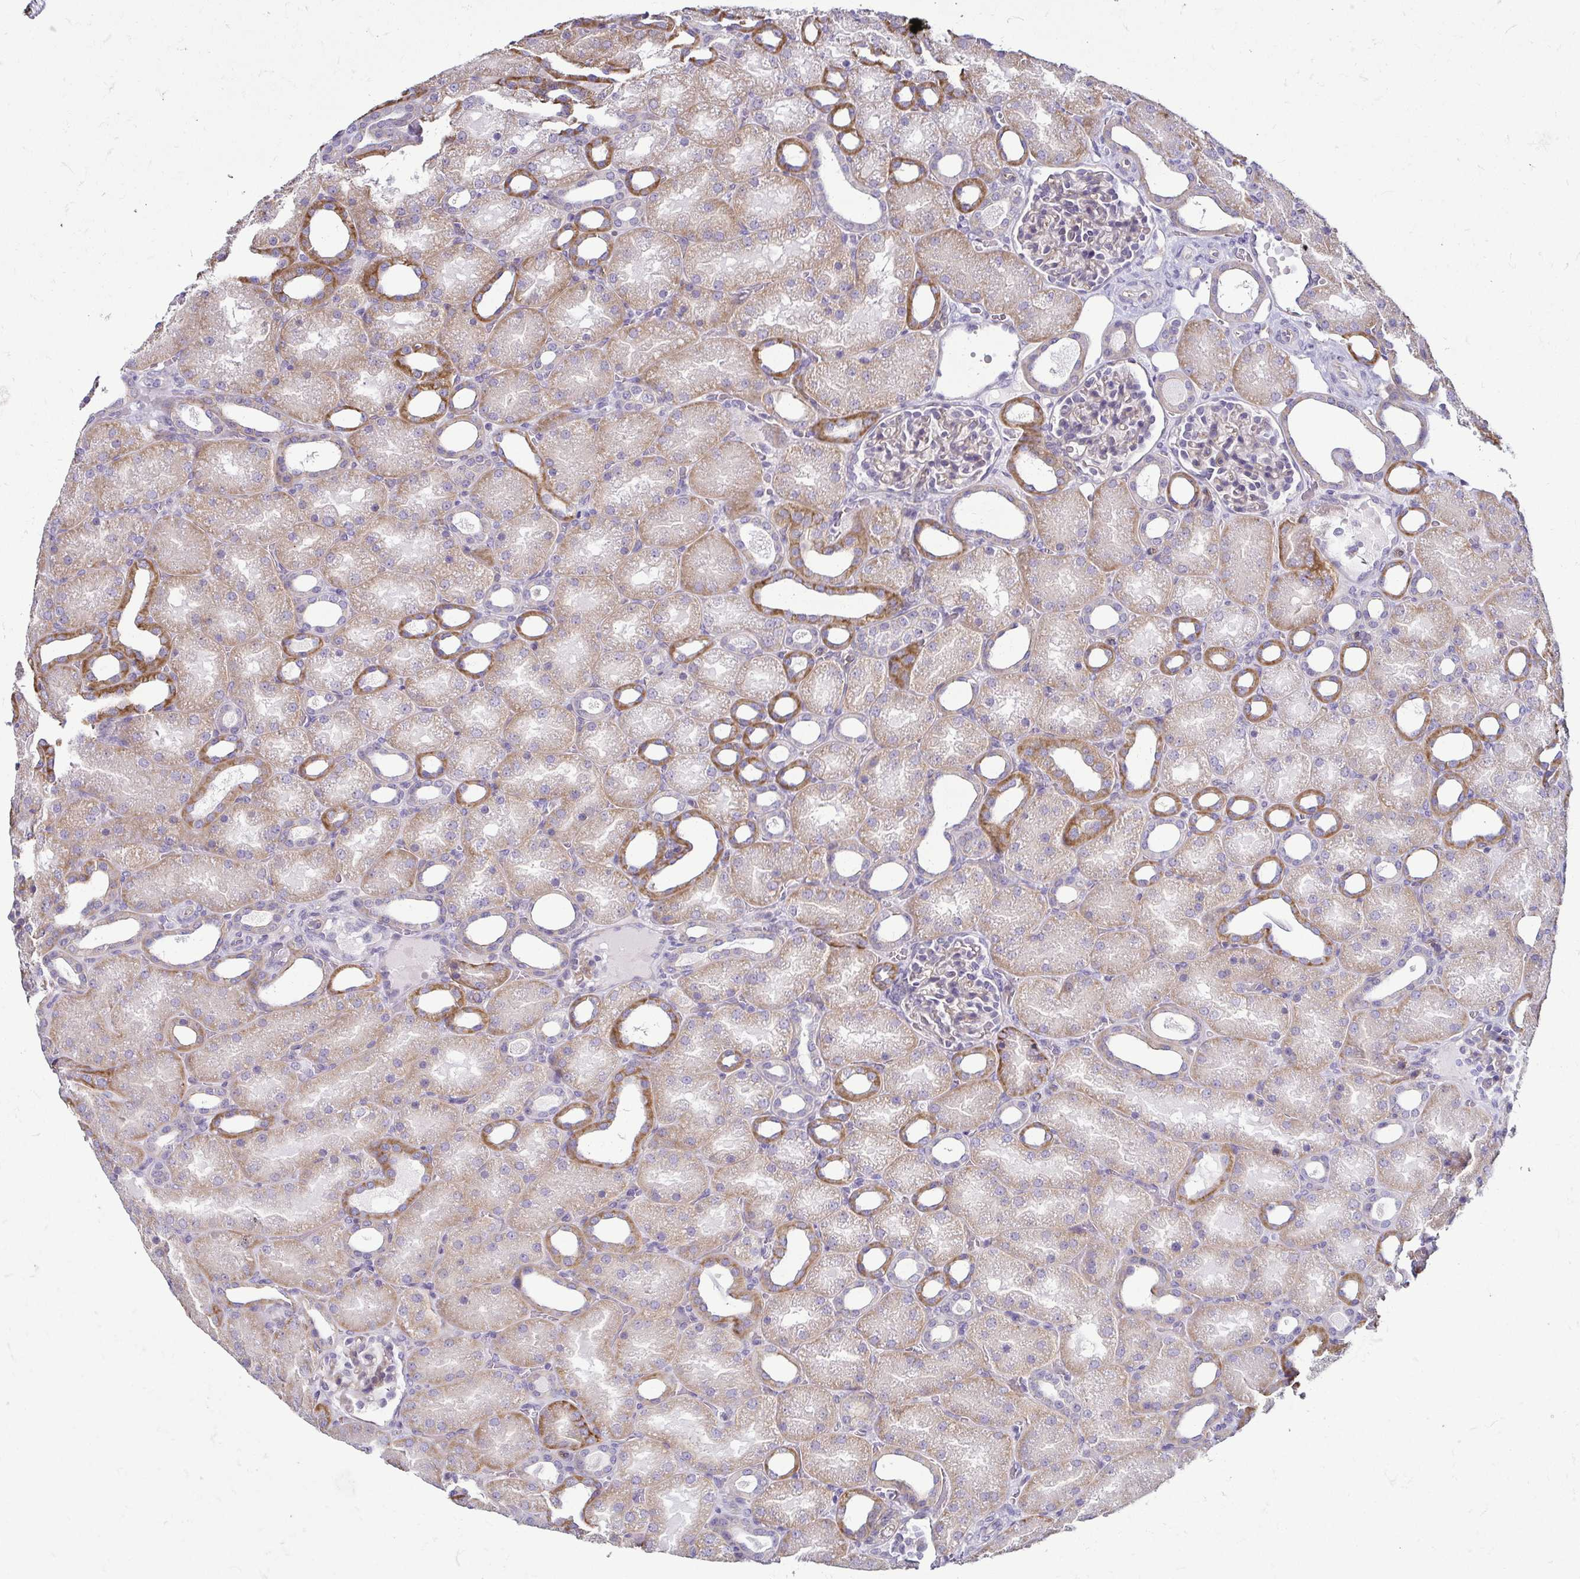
{"staining": {"intensity": "weak", "quantity": "<25%", "location": "cytoplasmic/membranous"}, "tissue": "kidney", "cell_type": "Cells in glomeruli", "image_type": "normal", "snomed": [{"axis": "morphology", "description": "Normal tissue, NOS"}, {"axis": "topography", "description": "Kidney"}], "caption": "The photomicrograph reveals no significant staining in cells in glomeruli of kidney. (DAB (3,3'-diaminobenzidine) immunohistochemistry (IHC) with hematoxylin counter stain).", "gene": "CASP14", "patient": {"sex": "male", "age": 2}}